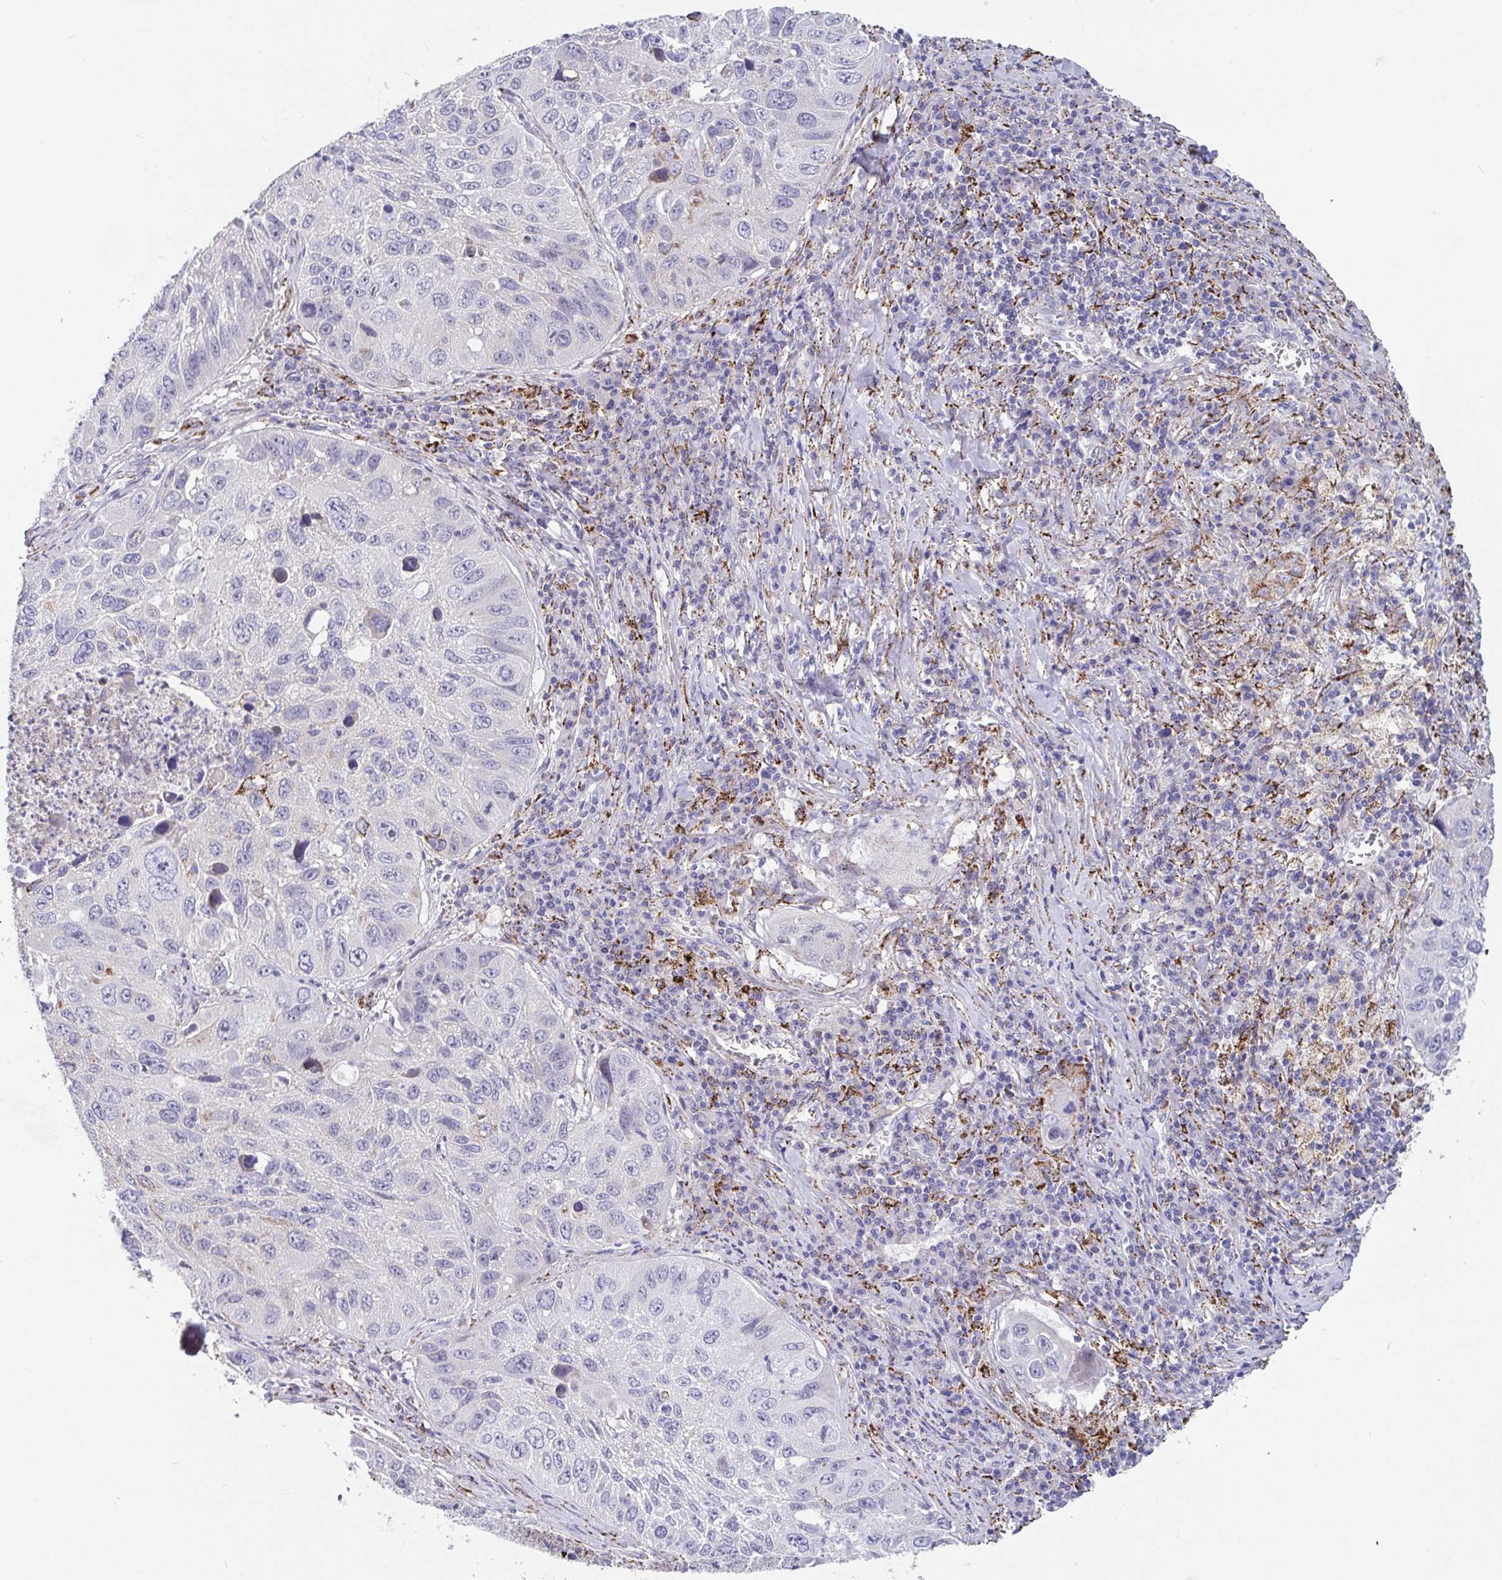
{"staining": {"intensity": "negative", "quantity": "none", "location": "none"}, "tissue": "lung cancer", "cell_type": "Tumor cells", "image_type": "cancer", "snomed": [{"axis": "morphology", "description": "Squamous cell carcinoma, NOS"}, {"axis": "topography", "description": "Lung"}], "caption": "DAB immunohistochemical staining of human lung cancer shows no significant staining in tumor cells.", "gene": "FAM156B", "patient": {"sex": "female", "age": 61}}